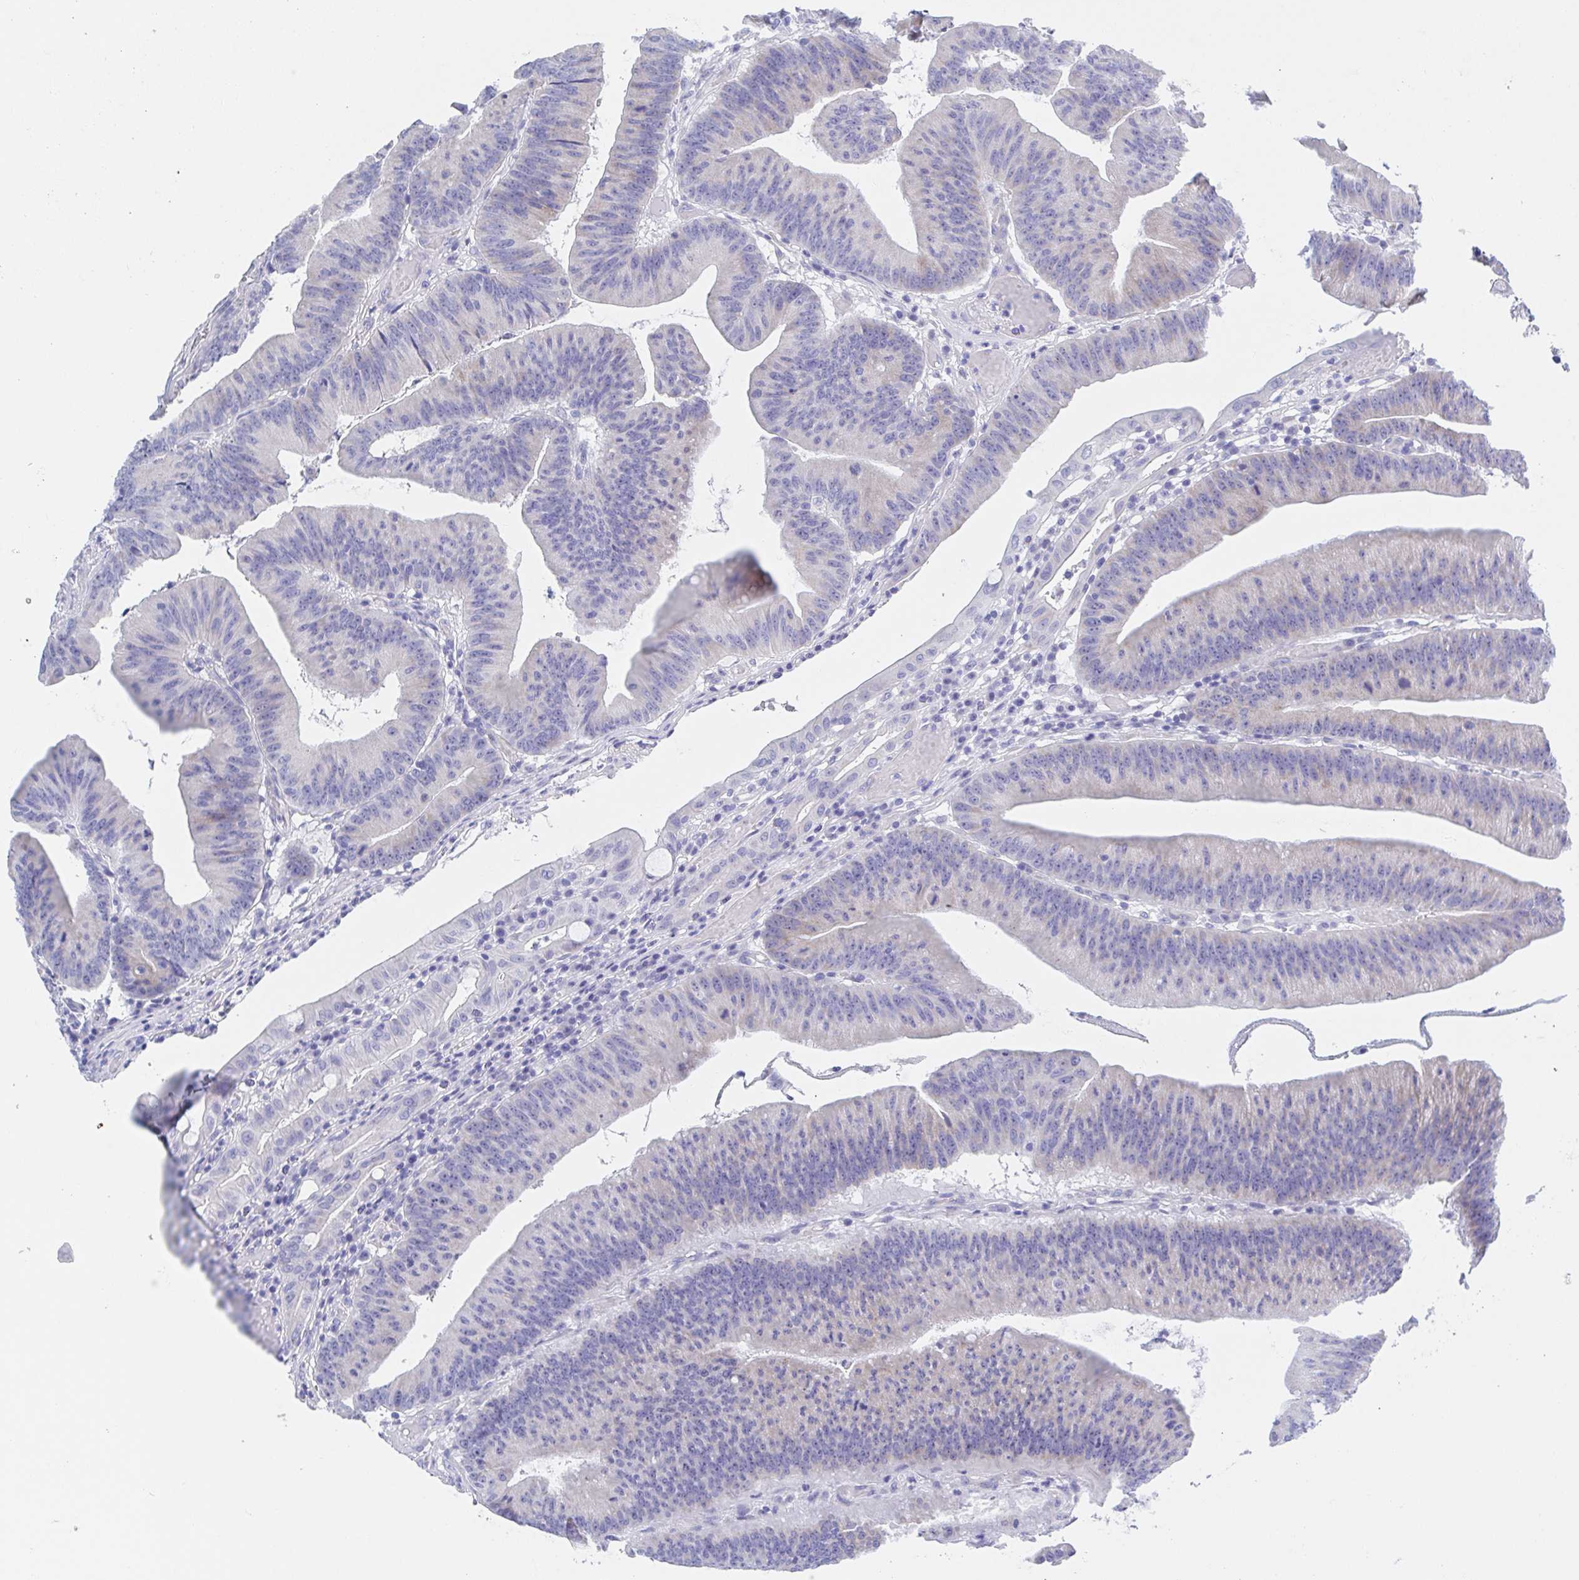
{"staining": {"intensity": "negative", "quantity": "none", "location": "none"}, "tissue": "colorectal cancer", "cell_type": "Tumor cells", "image_type": "cancer", "snomed": [{"axis": "morphology", "description": "Adenocarcinoma, NOS"}, {"axis": "topography", "description": "Colon"}], "caption": "This is a image of immunohistochemistry staining of colorectal cancer (adenocarcinoma), which shows no staining in tumor cells.", "gene": "MUCL3", "patient": {"sex": "female", "age": 78}}